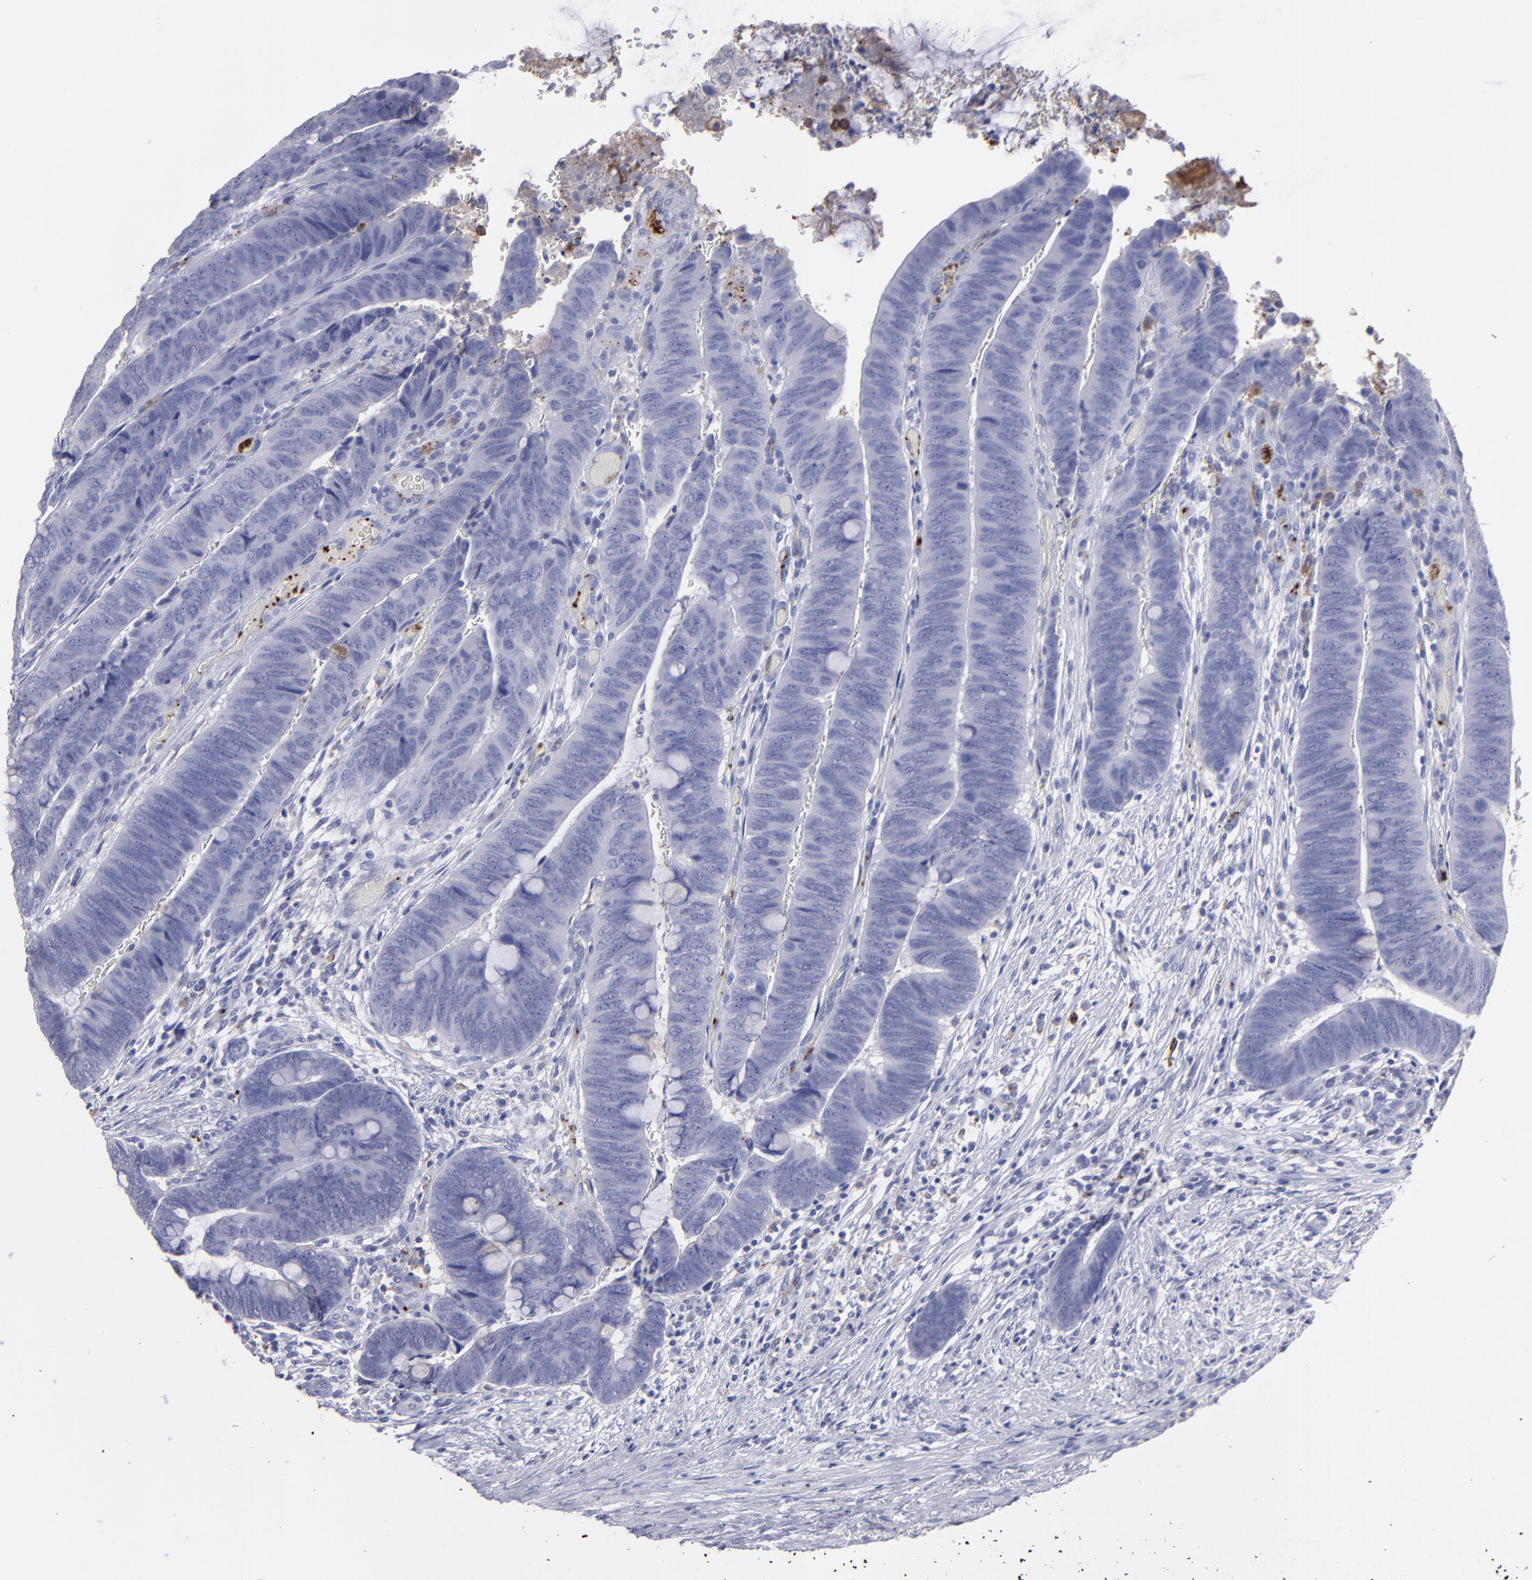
{"staining": {"intensity": "negative", "quantity": "none", "location": "none"}, "tissue": "colorectal cancer", "cell_type": "Tumor cells", "image_type": "cancer", "snomed": [{"axis": "morphology", "description": "Normal tissue, NOS"}, {"axis": "morphology", "description": "Adenocarcinoma, NOS"}, {"axis": "topography", "description": "Rectum"}], "caption": "The photomicrograph reveals no significant staining in tumor cells of colorectal cancer (adenocarcinoma).", "gene": "CD36", "patient": {"sex": "male", "age": 92}}